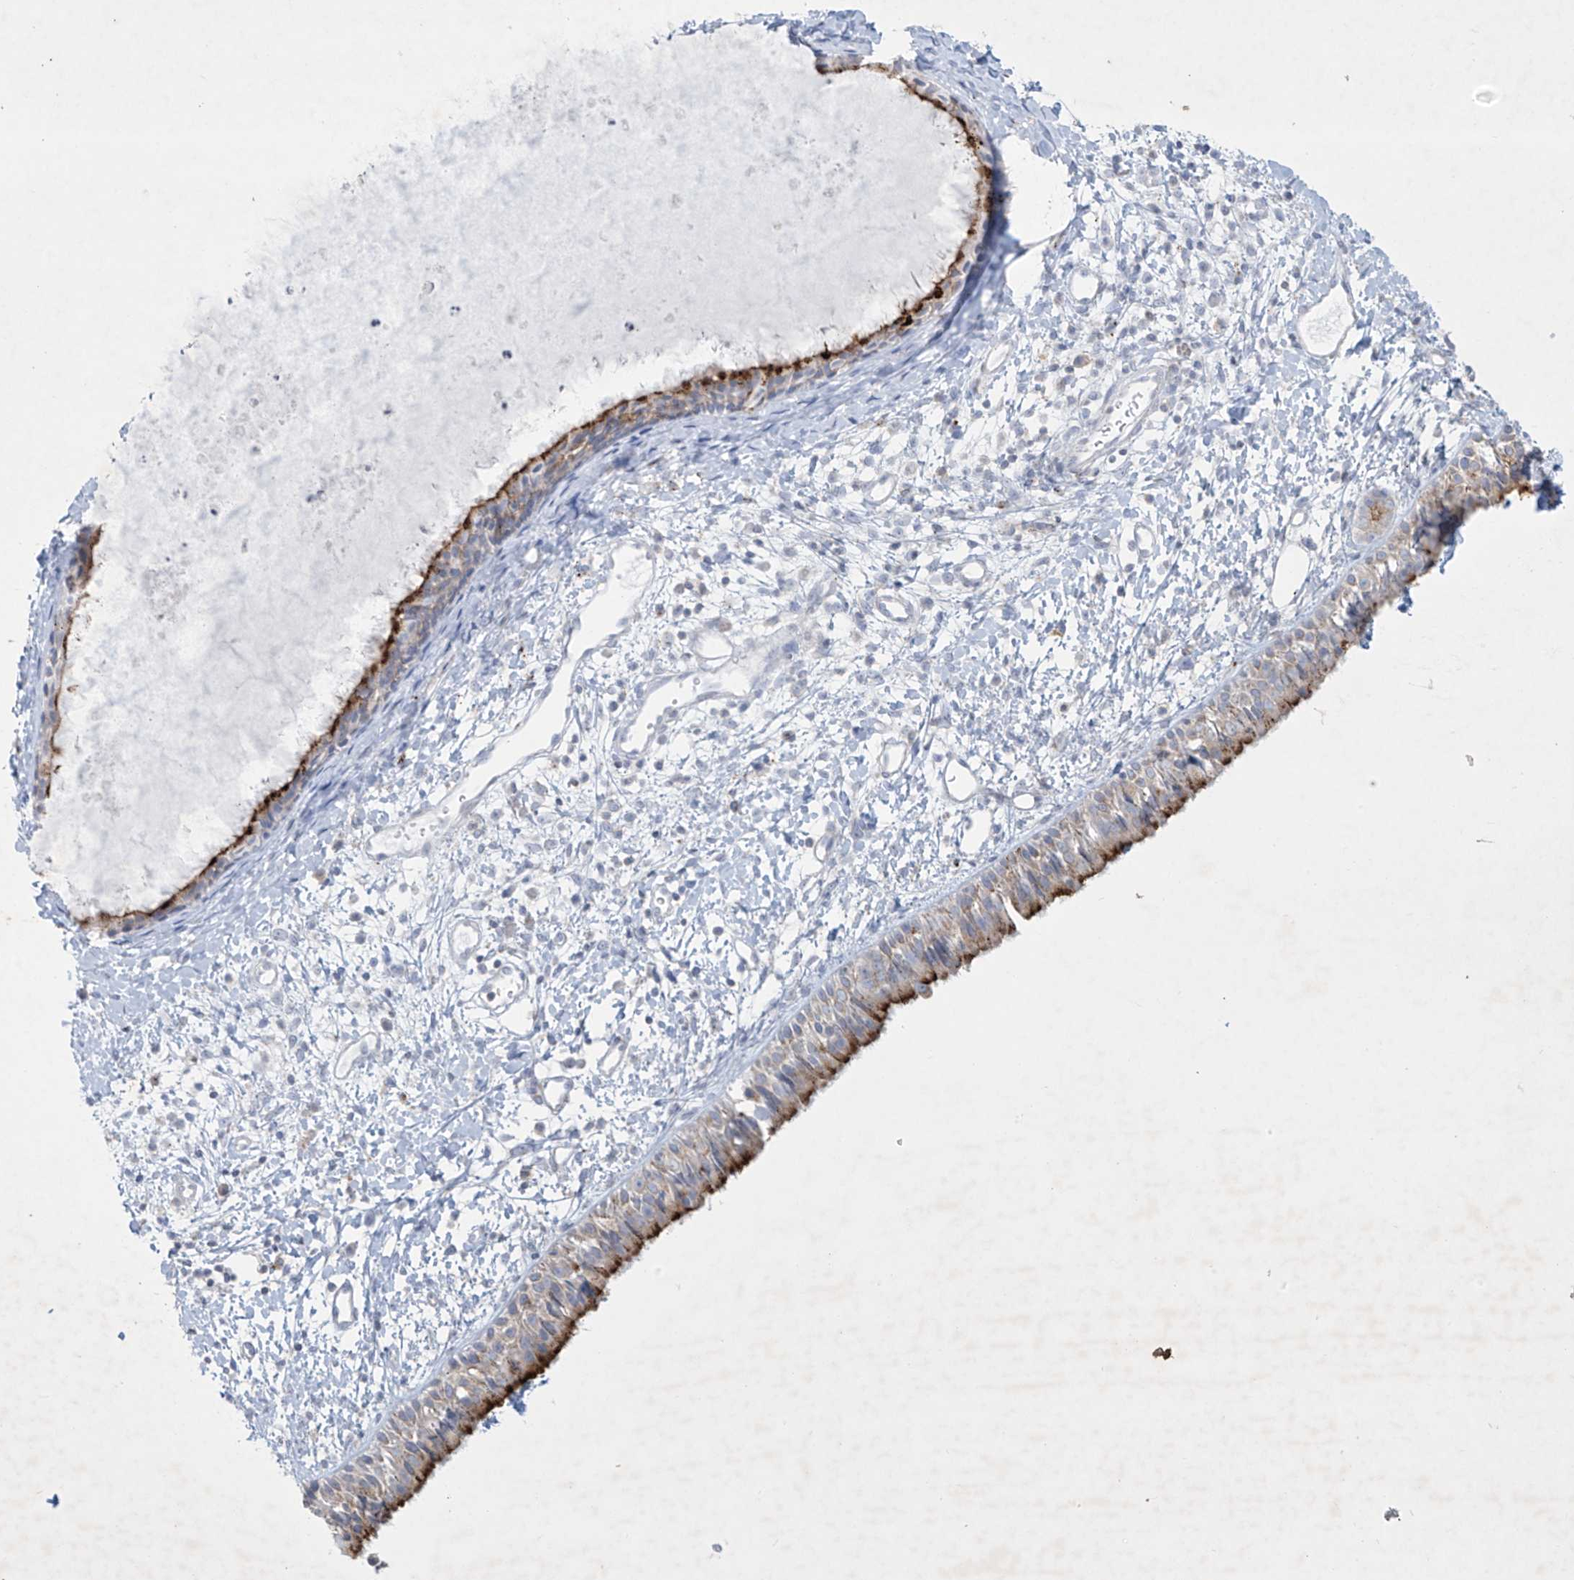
{"staining": {"intensity": "strong", "quantity": "25%-75%", "location": "cytoplasmic/membranous"}, "tissue": "nasopharynx", "cell_type": "Respiratory epithelial cells", "image_type": "normal", "snomed": [{"axis": "morphology", "description": "Normal tissue, NOS"}, {"axis": "topography", "description": "Nasopharynx"}], "caption": "Nasopharynx stained with immunohistochemistry exhibits strong cytoplasmic/membranous expression in approximately 25%-75% of respiratory epithelial cells.", "gene": "GPR137C", "patient": {"sex": "male", "age": 22}}